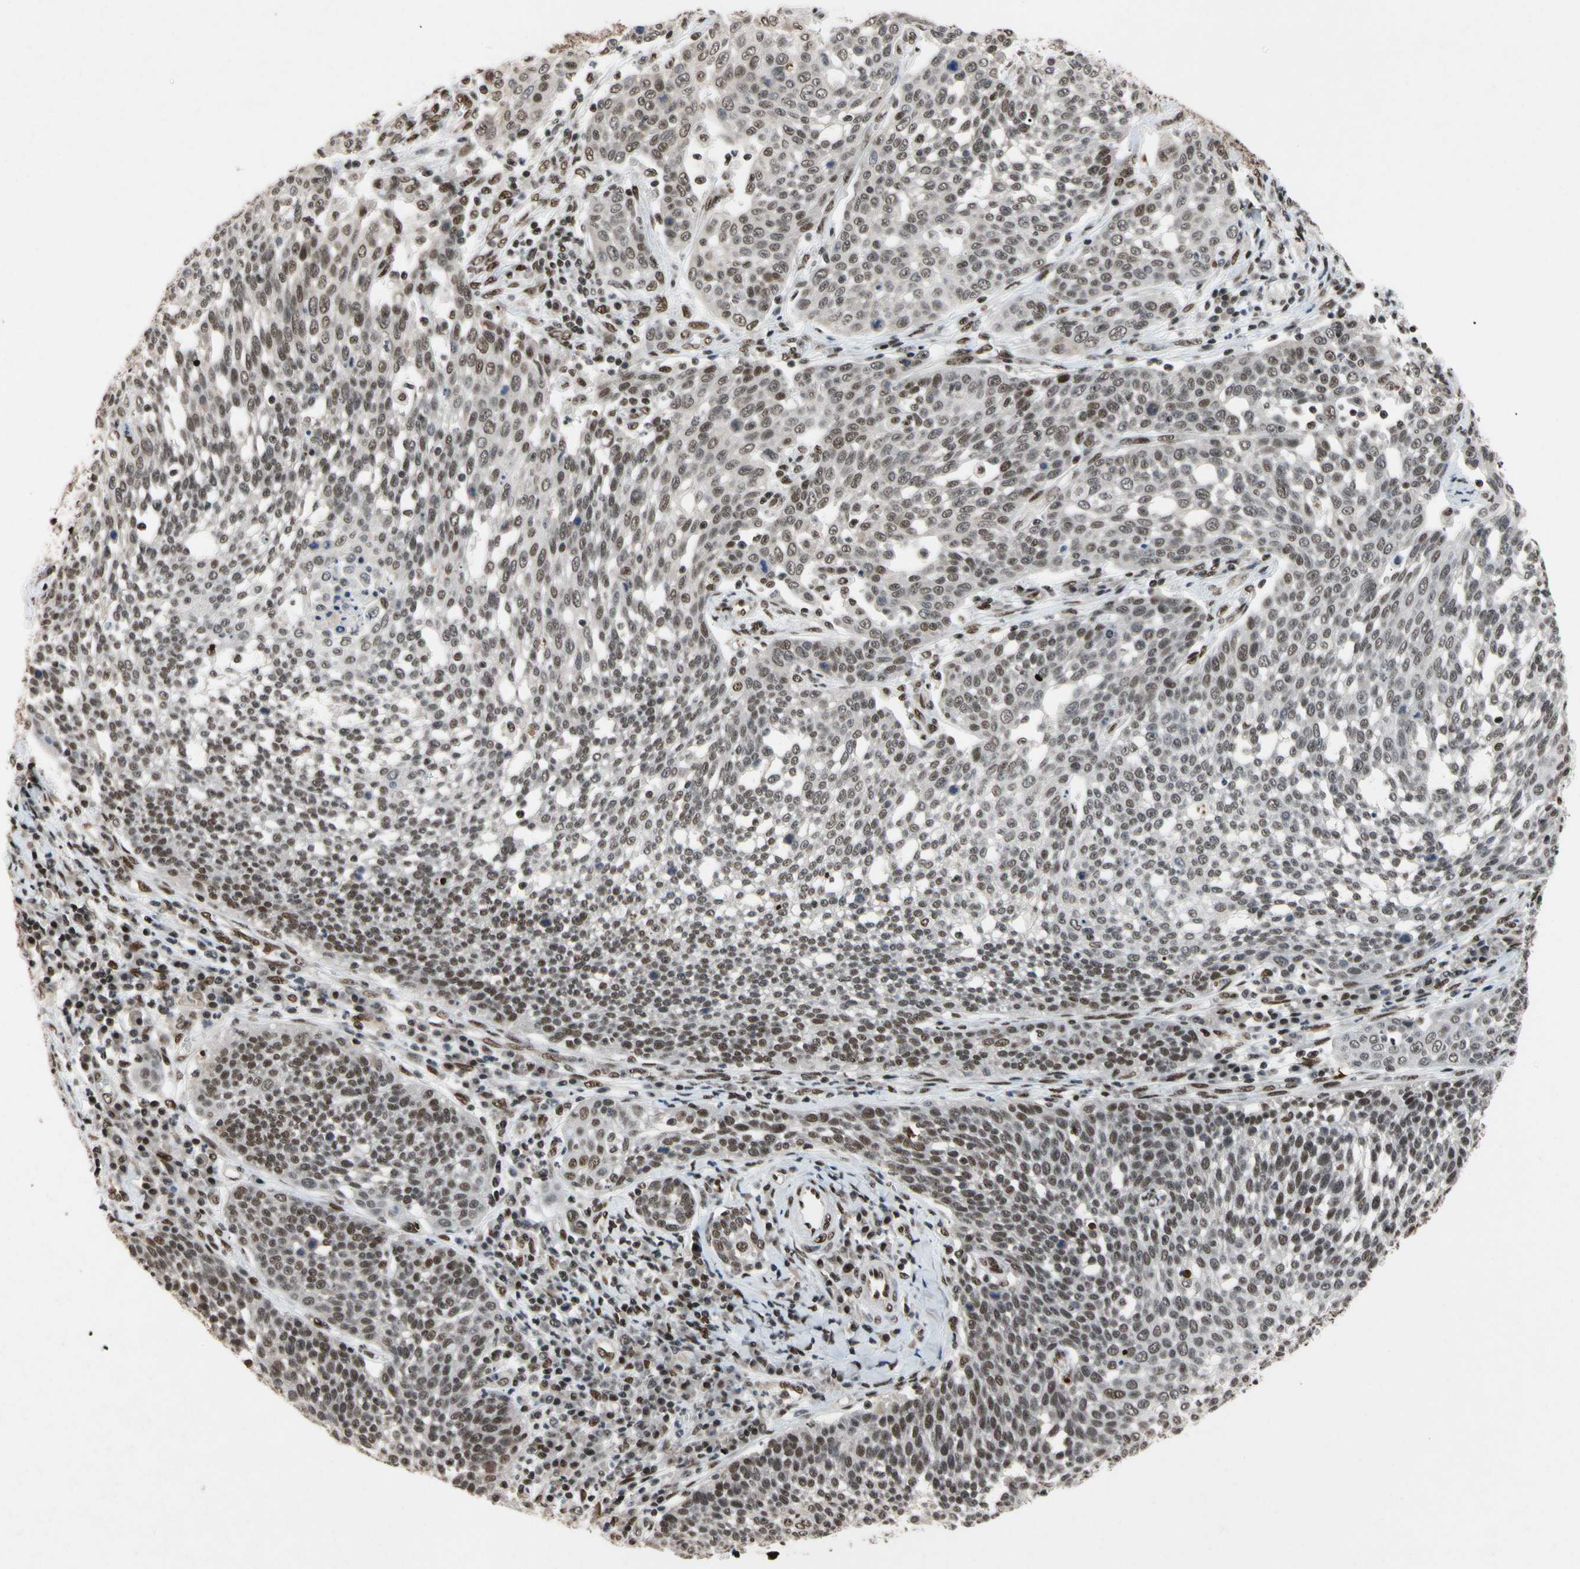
{"staining": {"intensity": "moderate", "quantity": ">75%", "location": "nuclear"}, "tissue": "cervical cancer", "cell_type": "Tumor cells", "image_type": "cancer", "snomed": [{"axis": "morphology", "description": "Squamous cell carcinoma, NOS"}, {"axis": "topography", "description": "Cervix"}], "caption": "Cervical cancer (squamous cell carcinoma) stained with a protein marker shows moderate staining in tumor cells.", "gene": "FAM98B", "patient": {"sex": "female", "age": 34}}